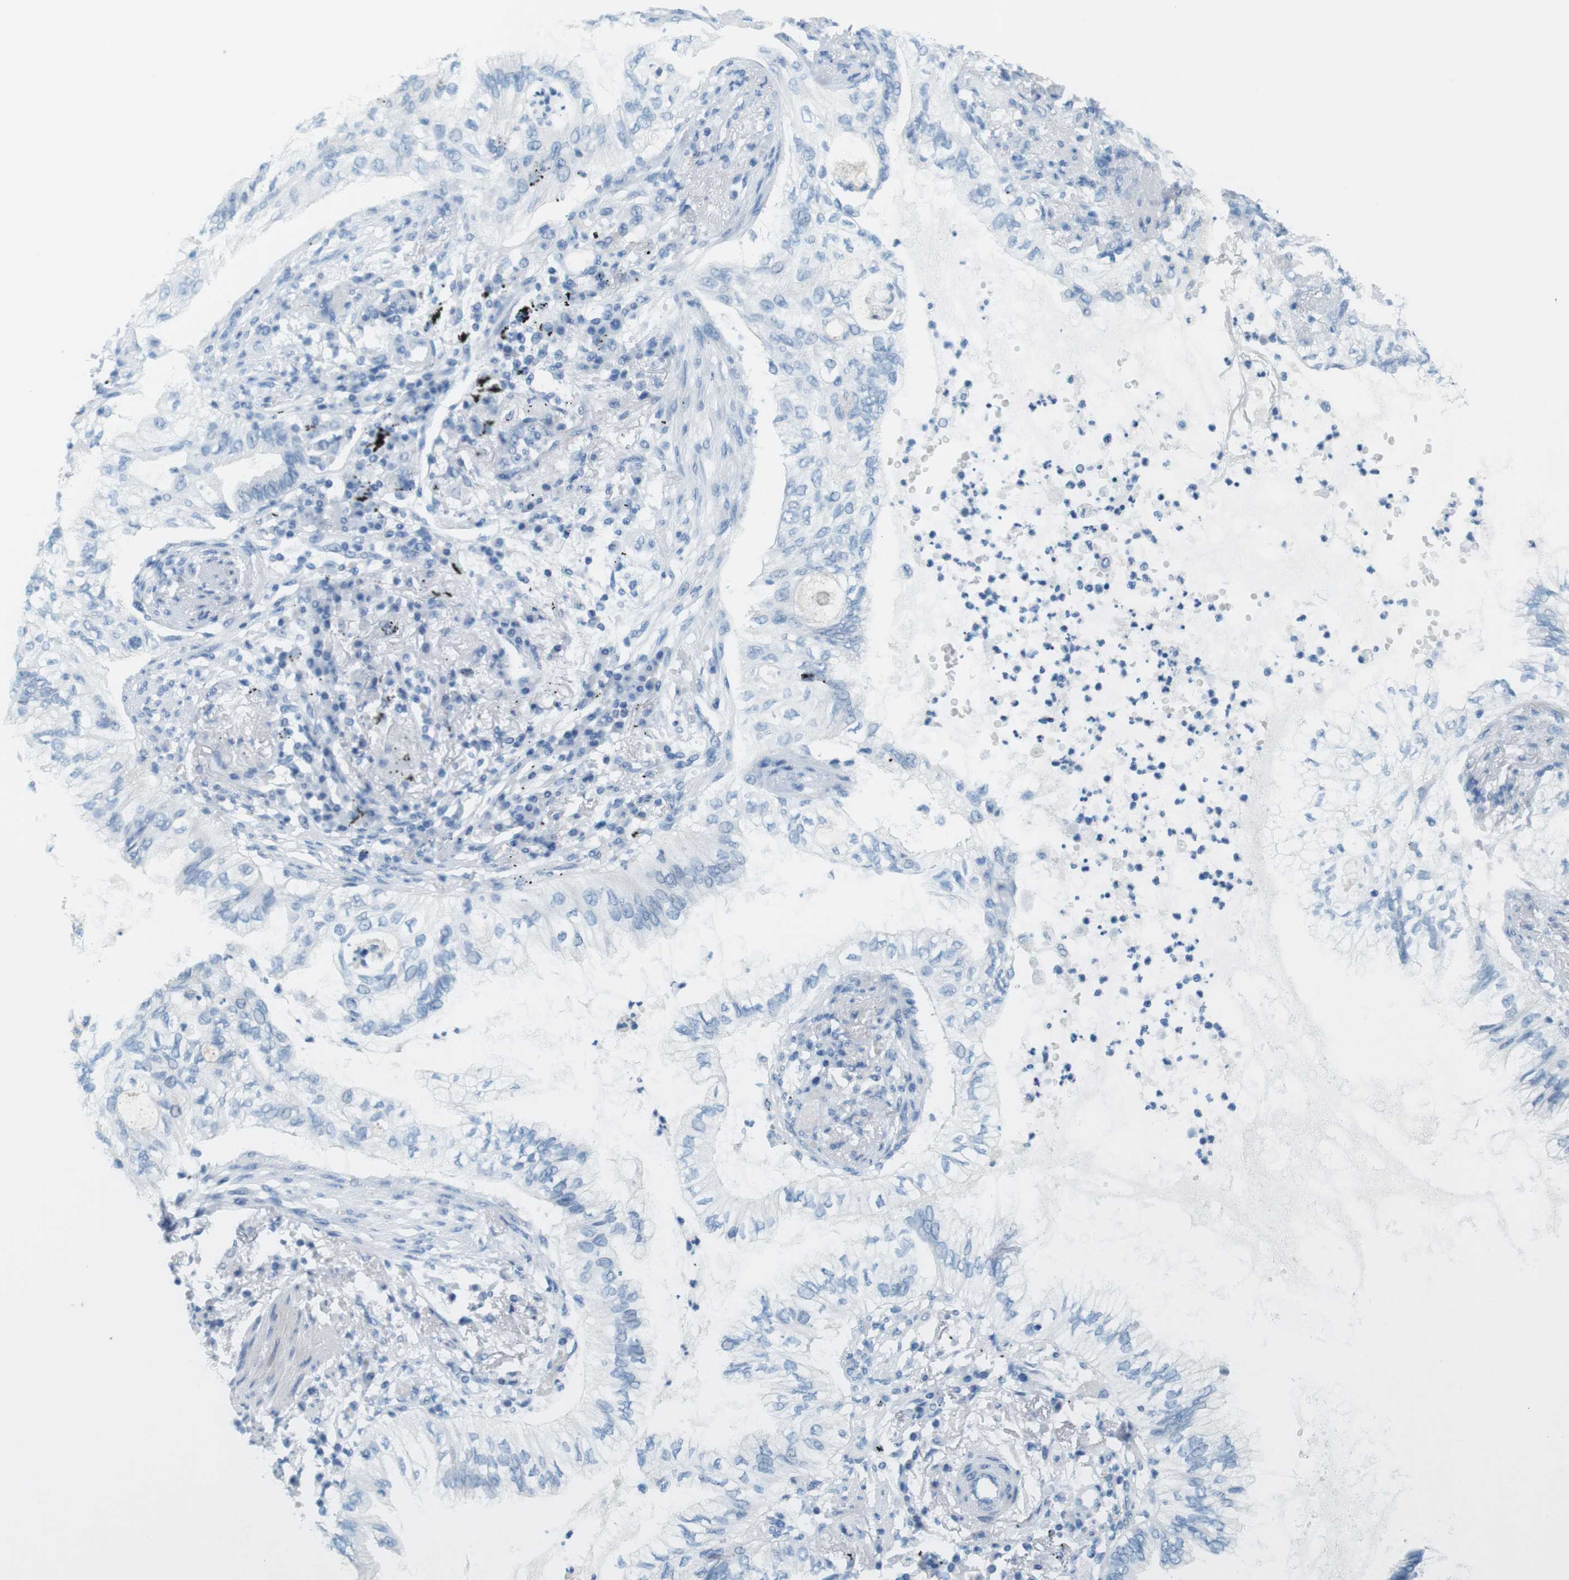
{"staining": {"intensity": "negative", "quantity": "none", "location": "none"}, "tissue": "lung cancer", "cell_type": "Tumor cells", "image_type": "cancer", "snomed": [{"axis": "morphology", "description": "Normal tissue, NOS"}, {"axis": "morphology", "description": "Adenocarcinoma, NOS"}, {"axis": "topography", "description": "Bronchus"}, {"axis": "topography", "description": "Lung"}], "caption": "This is a micrograph of IHC staining of adenocarcinoma (lung), which shows no staining in tumor cells. The staining is performed using DAB brown chromogen with nuclei counter-stained in using hematoxylin.", "gene": "MYH9", "patient": {"sex": "female", "age": 70}}